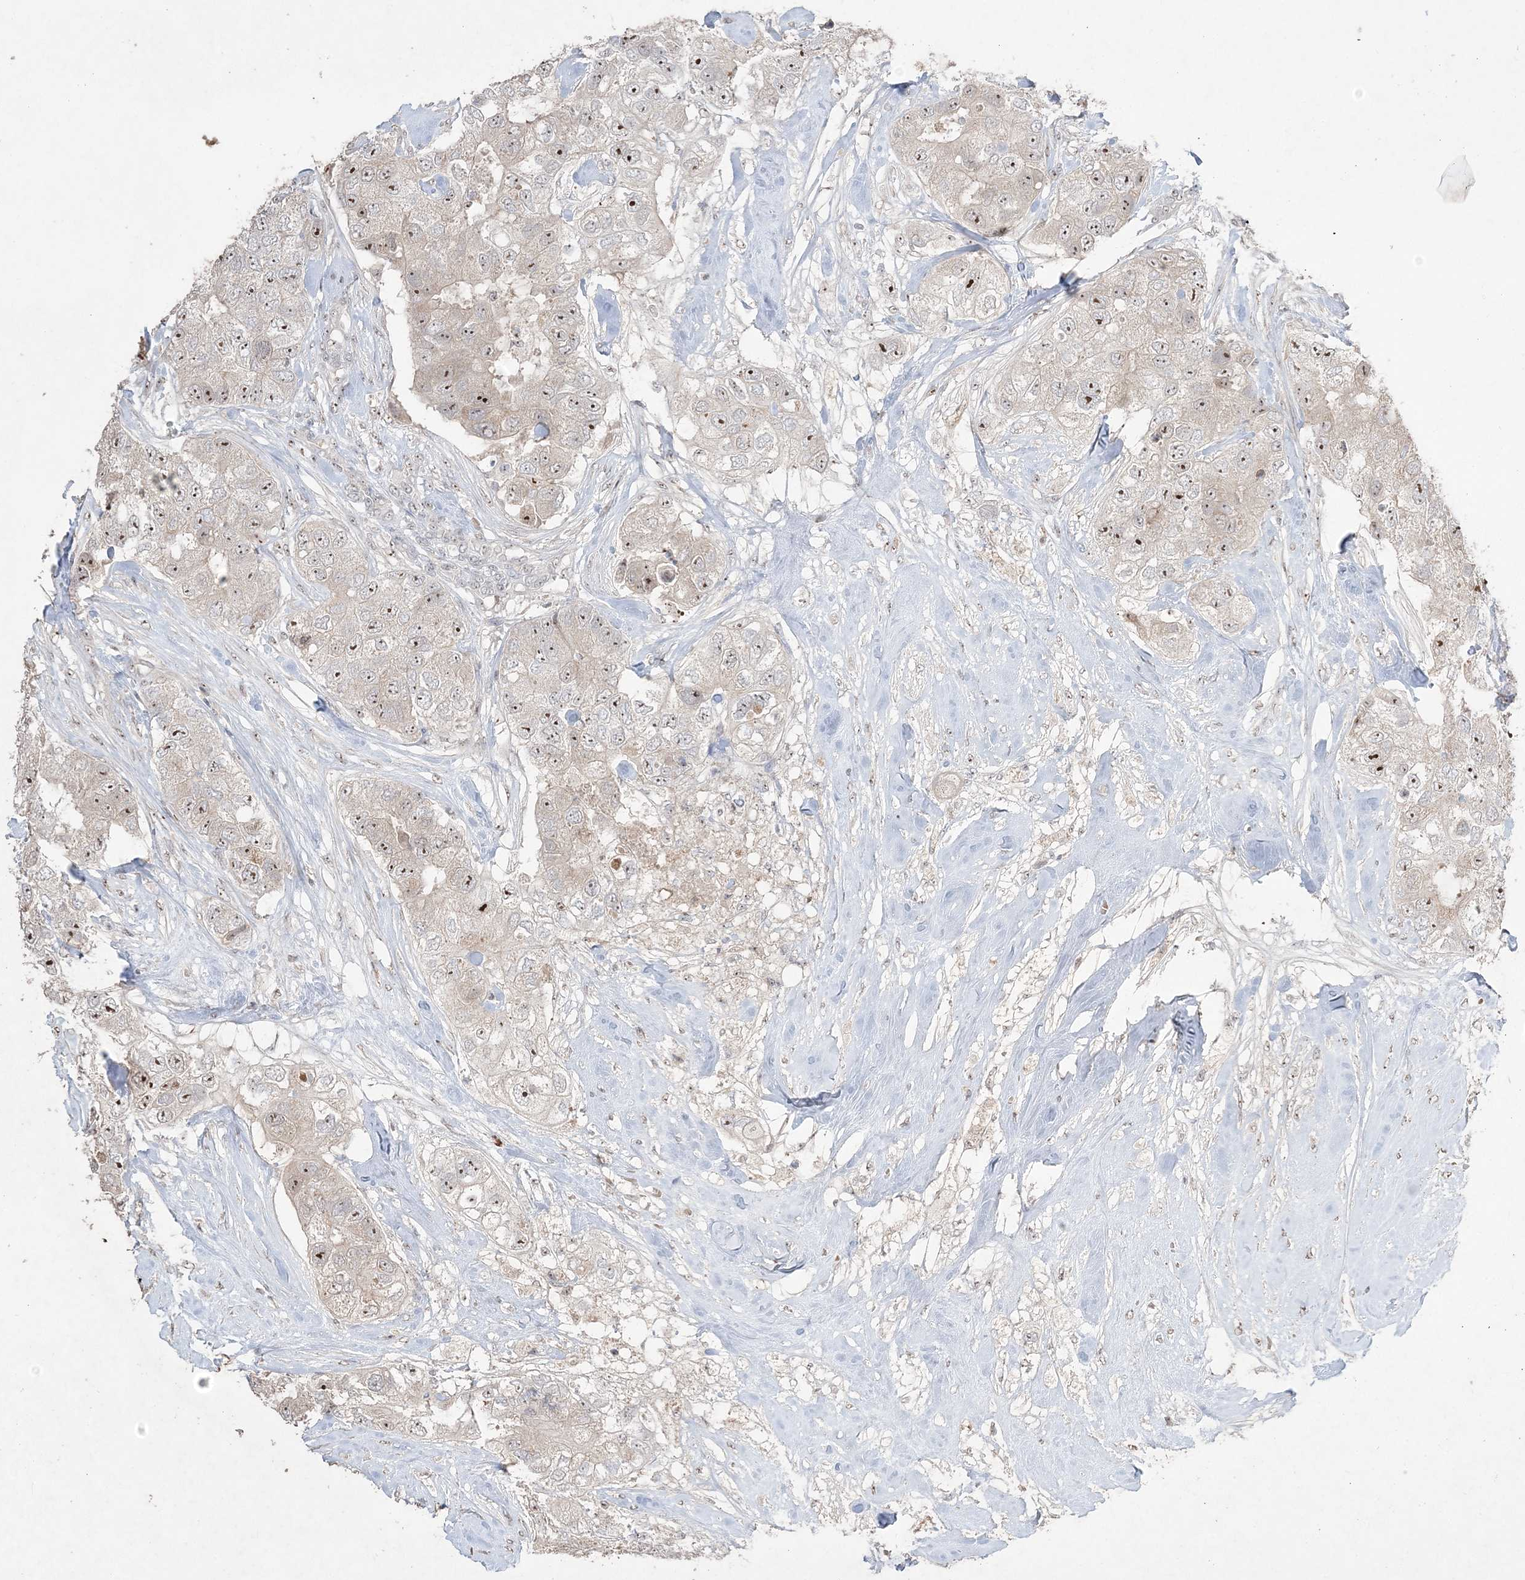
{"staining": {"intensity": "moderate", "quantity": ">75%", "location": "nuclear"}, "tissue": "breast cancer", "cell_type": "Tumor cells", "image_type": "cancer", "snomed": [{"axis": "morphology", "description": "Duct carcinoma"}, {"axis": "topography", "description": "Breast"}], "caption": "About >75% of tumor cells in invasive ductal carcinoma (breast) exhibit moderate nuclear protein positivity as visualized by brown immunohistochemical staining.", "gene": "NOP16", "patient": {"sex": "female", "age": 62}}